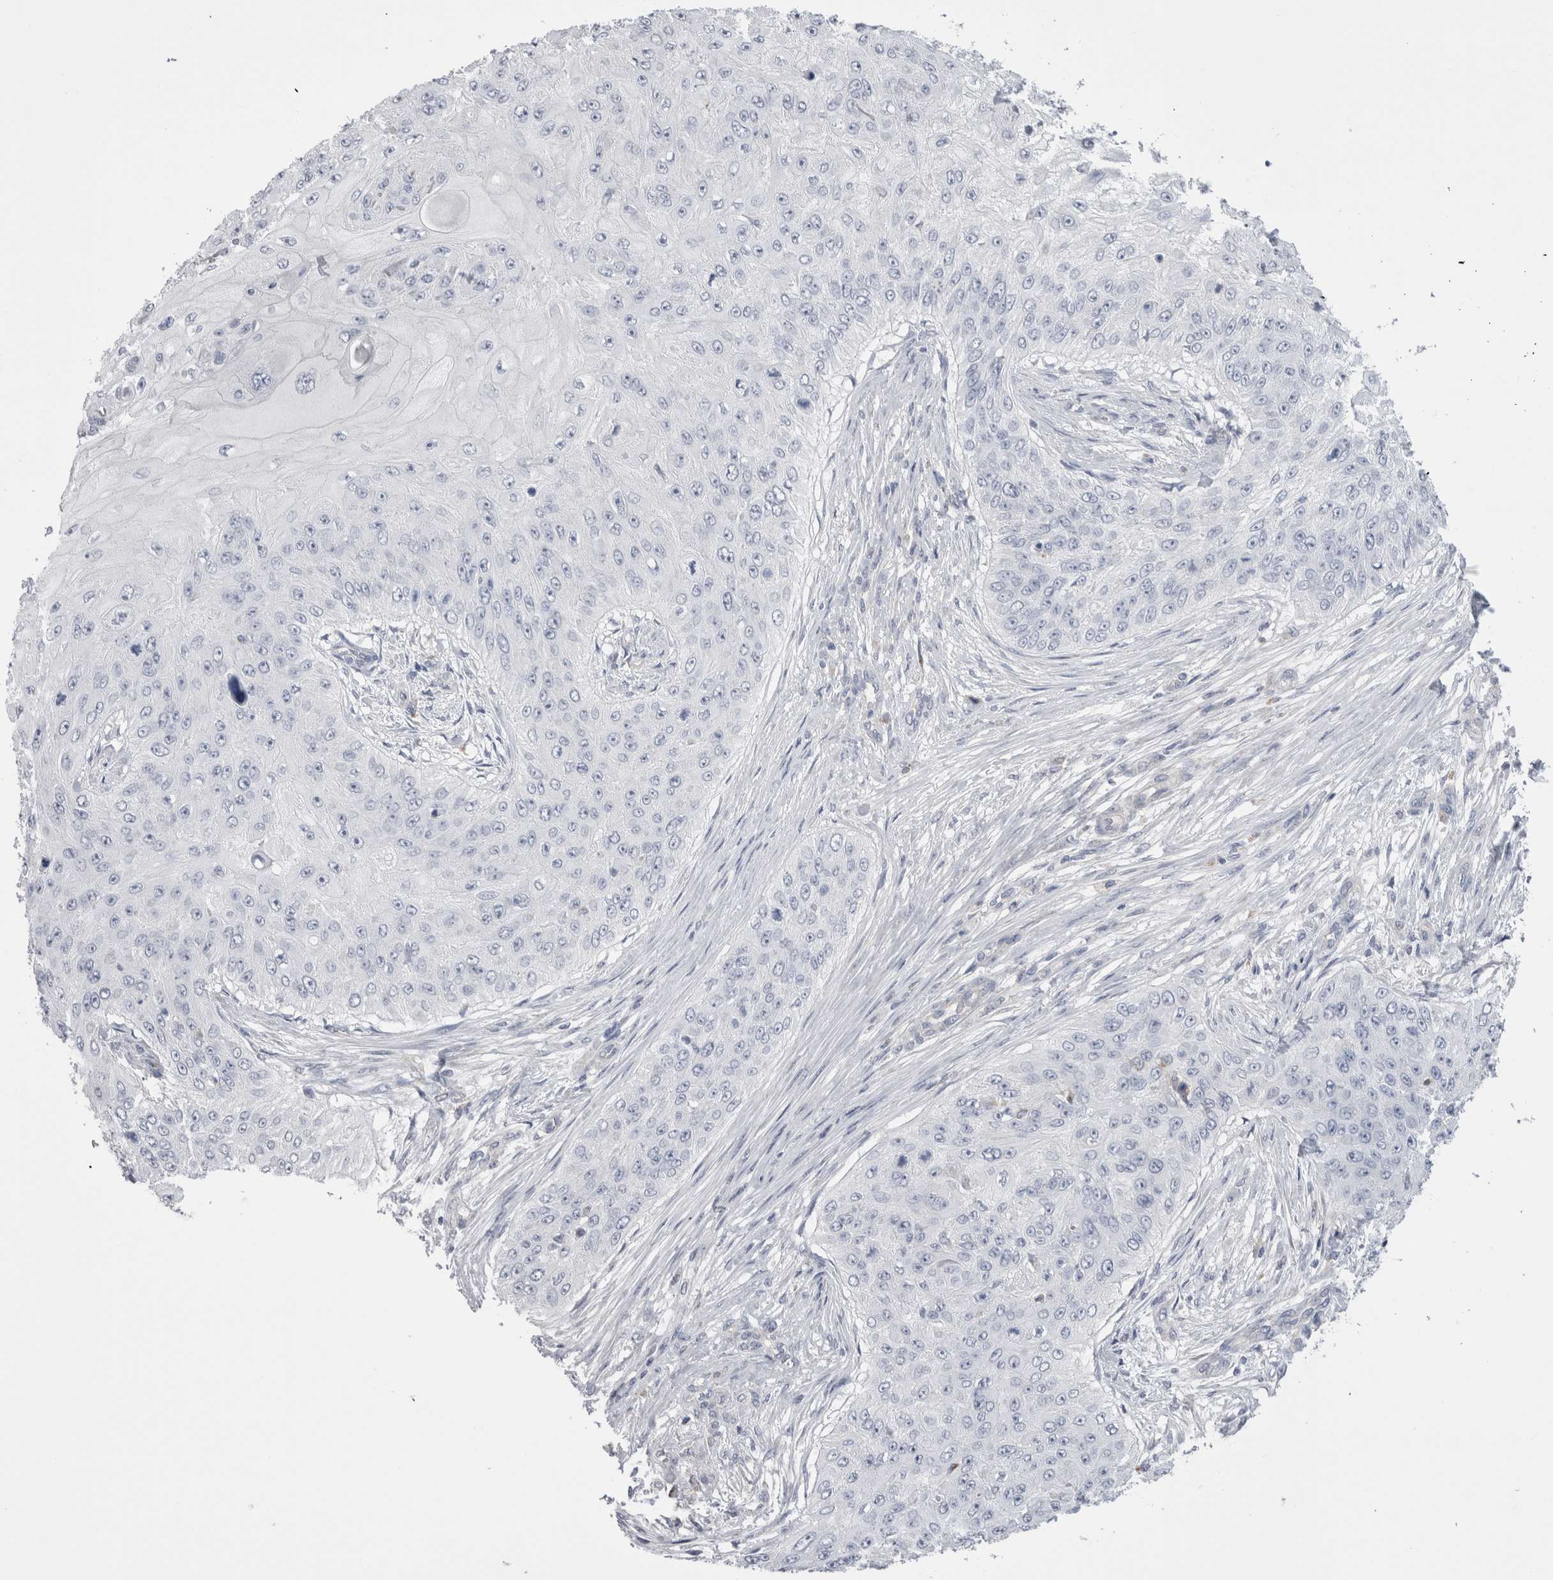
{"staining": {"intensity": "negative", "quantity": "none", "location": "none"}, "tissue": "skin cancer", "cell_type": "Tumor cells", "image_type": "cancer", "snomed": [{"axis": "morphology", "description": "Squamous cell carcinoma, NOS"}, {"axis": "topography", "description": "Skin"}], "caption": "There is no significant expression in tumor cells of skin squamous cell carcinoma. (Stains: DAB IHC with hematoxylin counter stain, Microscopy: brightfield microscopy at high magnification).", "gene": "EPDR1", "patient": {"sex": "female", "age": 80}}